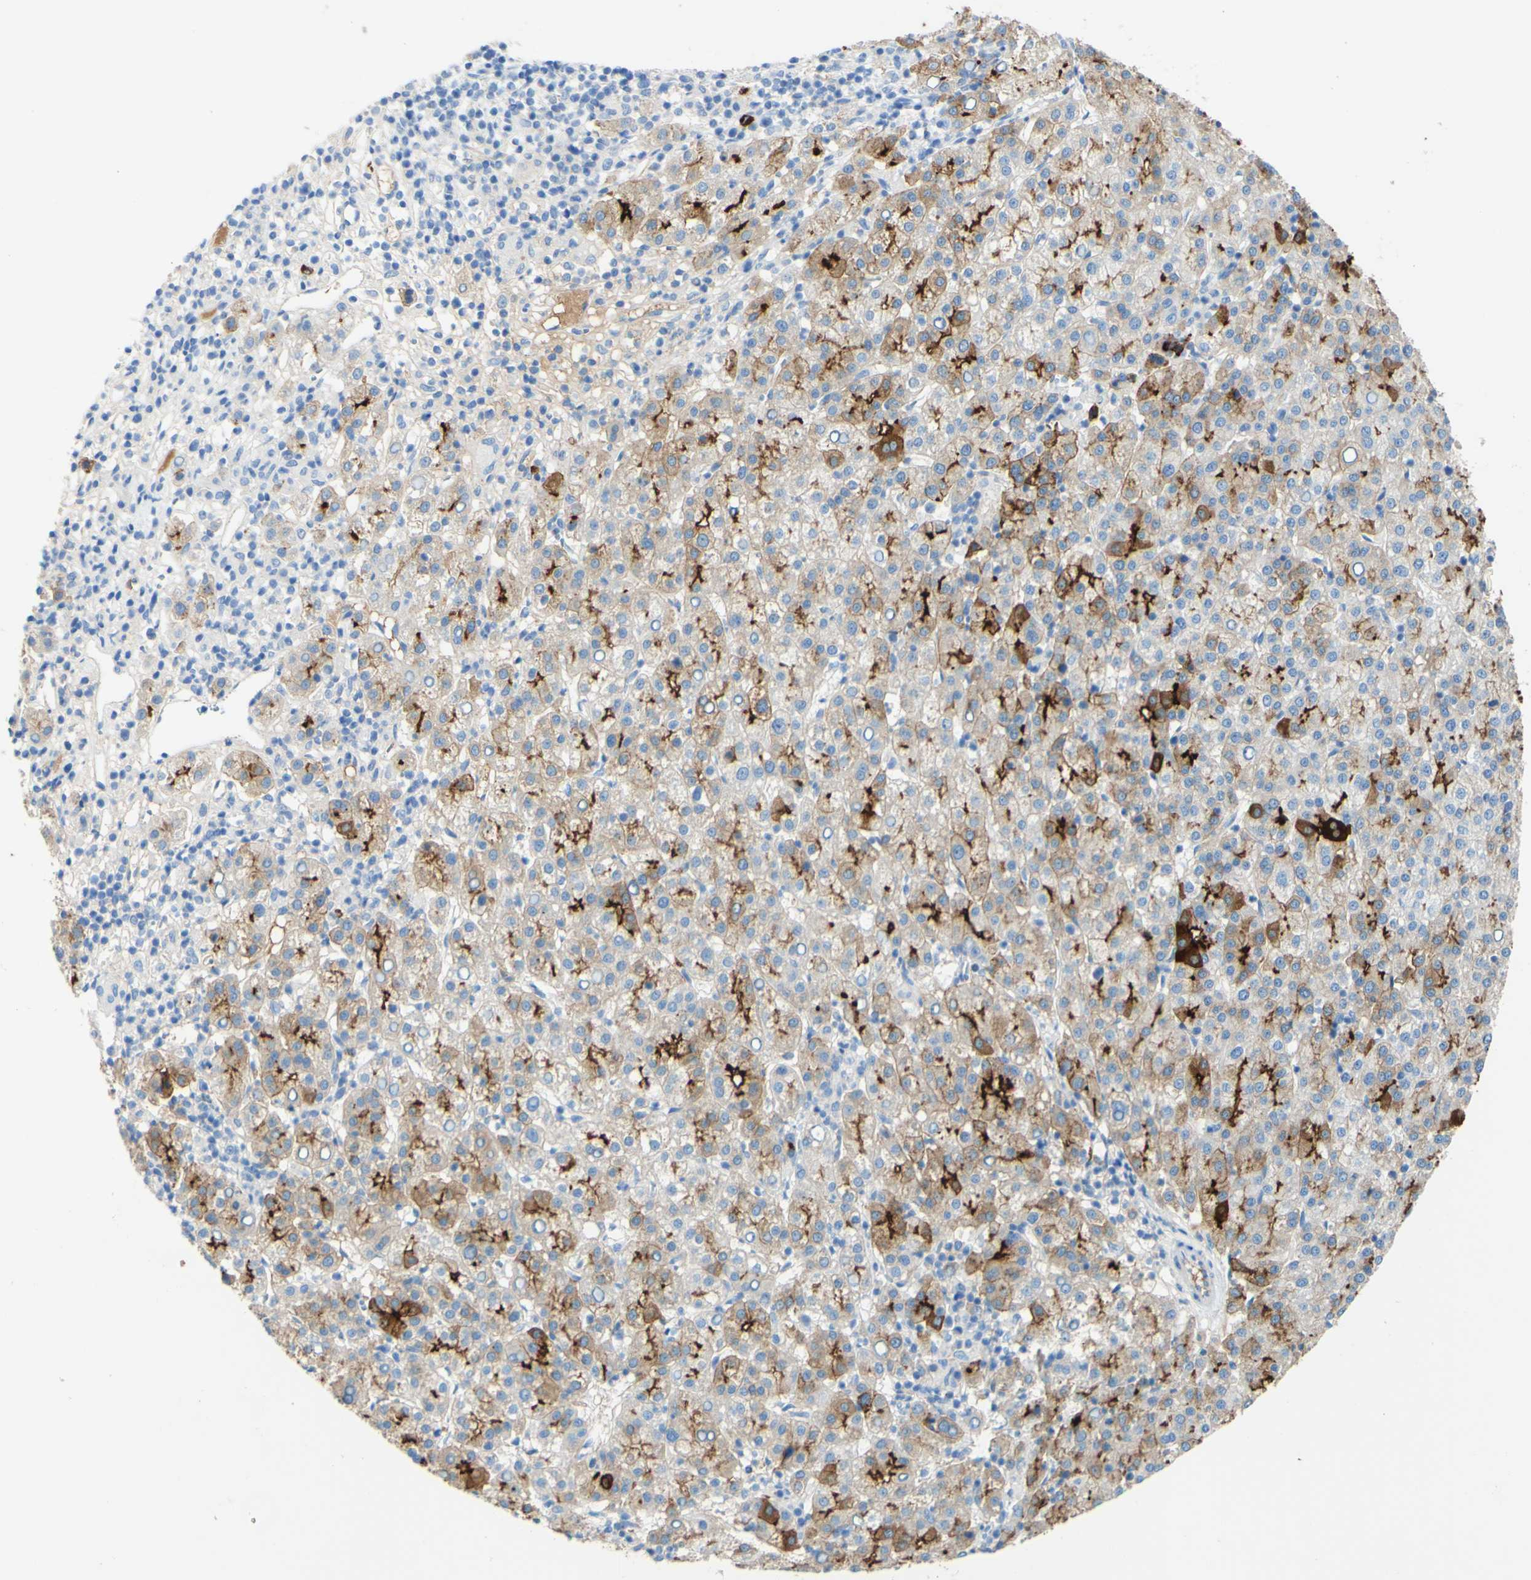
{"staining": {"intensity": "moderate", "quantity": "25%-75%", "location": "cytoplasmic/membranous"}, "tissue": "liver cancer", "cell_type": "Tumor cells", "image_type": "cancer", "snomed": [{"axis": "morphology", "description": "Carcinoma, Hepatocellular, NOS"}, {"axis": "topography", "description": "Liver"}], "caption": "Immunohistochemical staining of hepatocellular carcinoma (liver) demonstrates medium levels of moderate cytoplasmic/membranous protein expression in approximately 25%-75% of tumor cells.", "gene": "PIGR", "patient": {"sex": "female", "age": 58}}